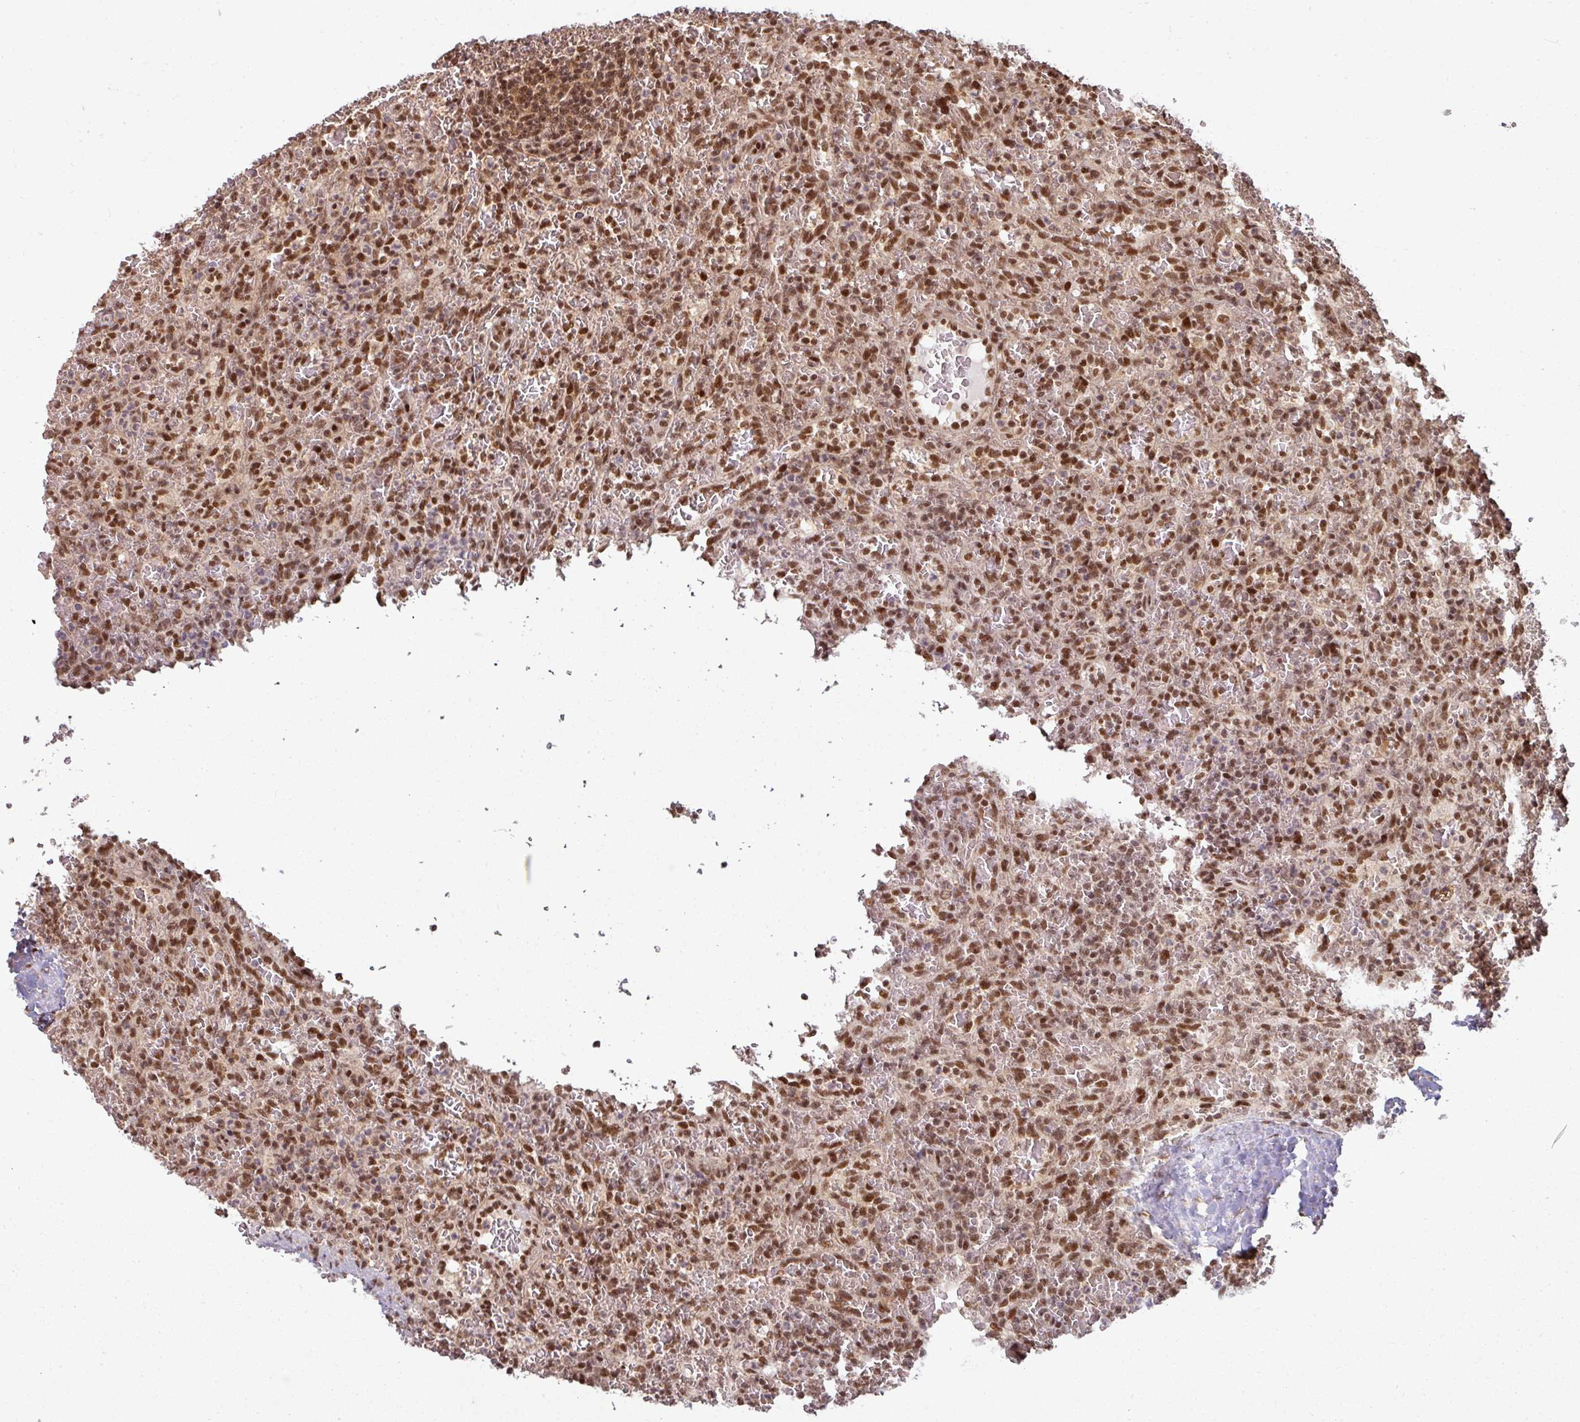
{"staining": {"intensity": "moderate", "quantity": ">75%", "location": "nuclear"}, "tissue": "lymphoma", "cell_type": "Tumor cells", "image_type": "cancer", "snomed": [{"axis": "morphology", "description": "Malignant lymphoma, non-Hodgkin's type, Low grade"}, {"axis": "topography", "description": "Spleen"}], "caption": "A brown stain highlights moderate nuclear staining of a protein in lymphoma tumor cells.", "gene": "SIK3", "patient": {"sex": "female", "age": 64}}